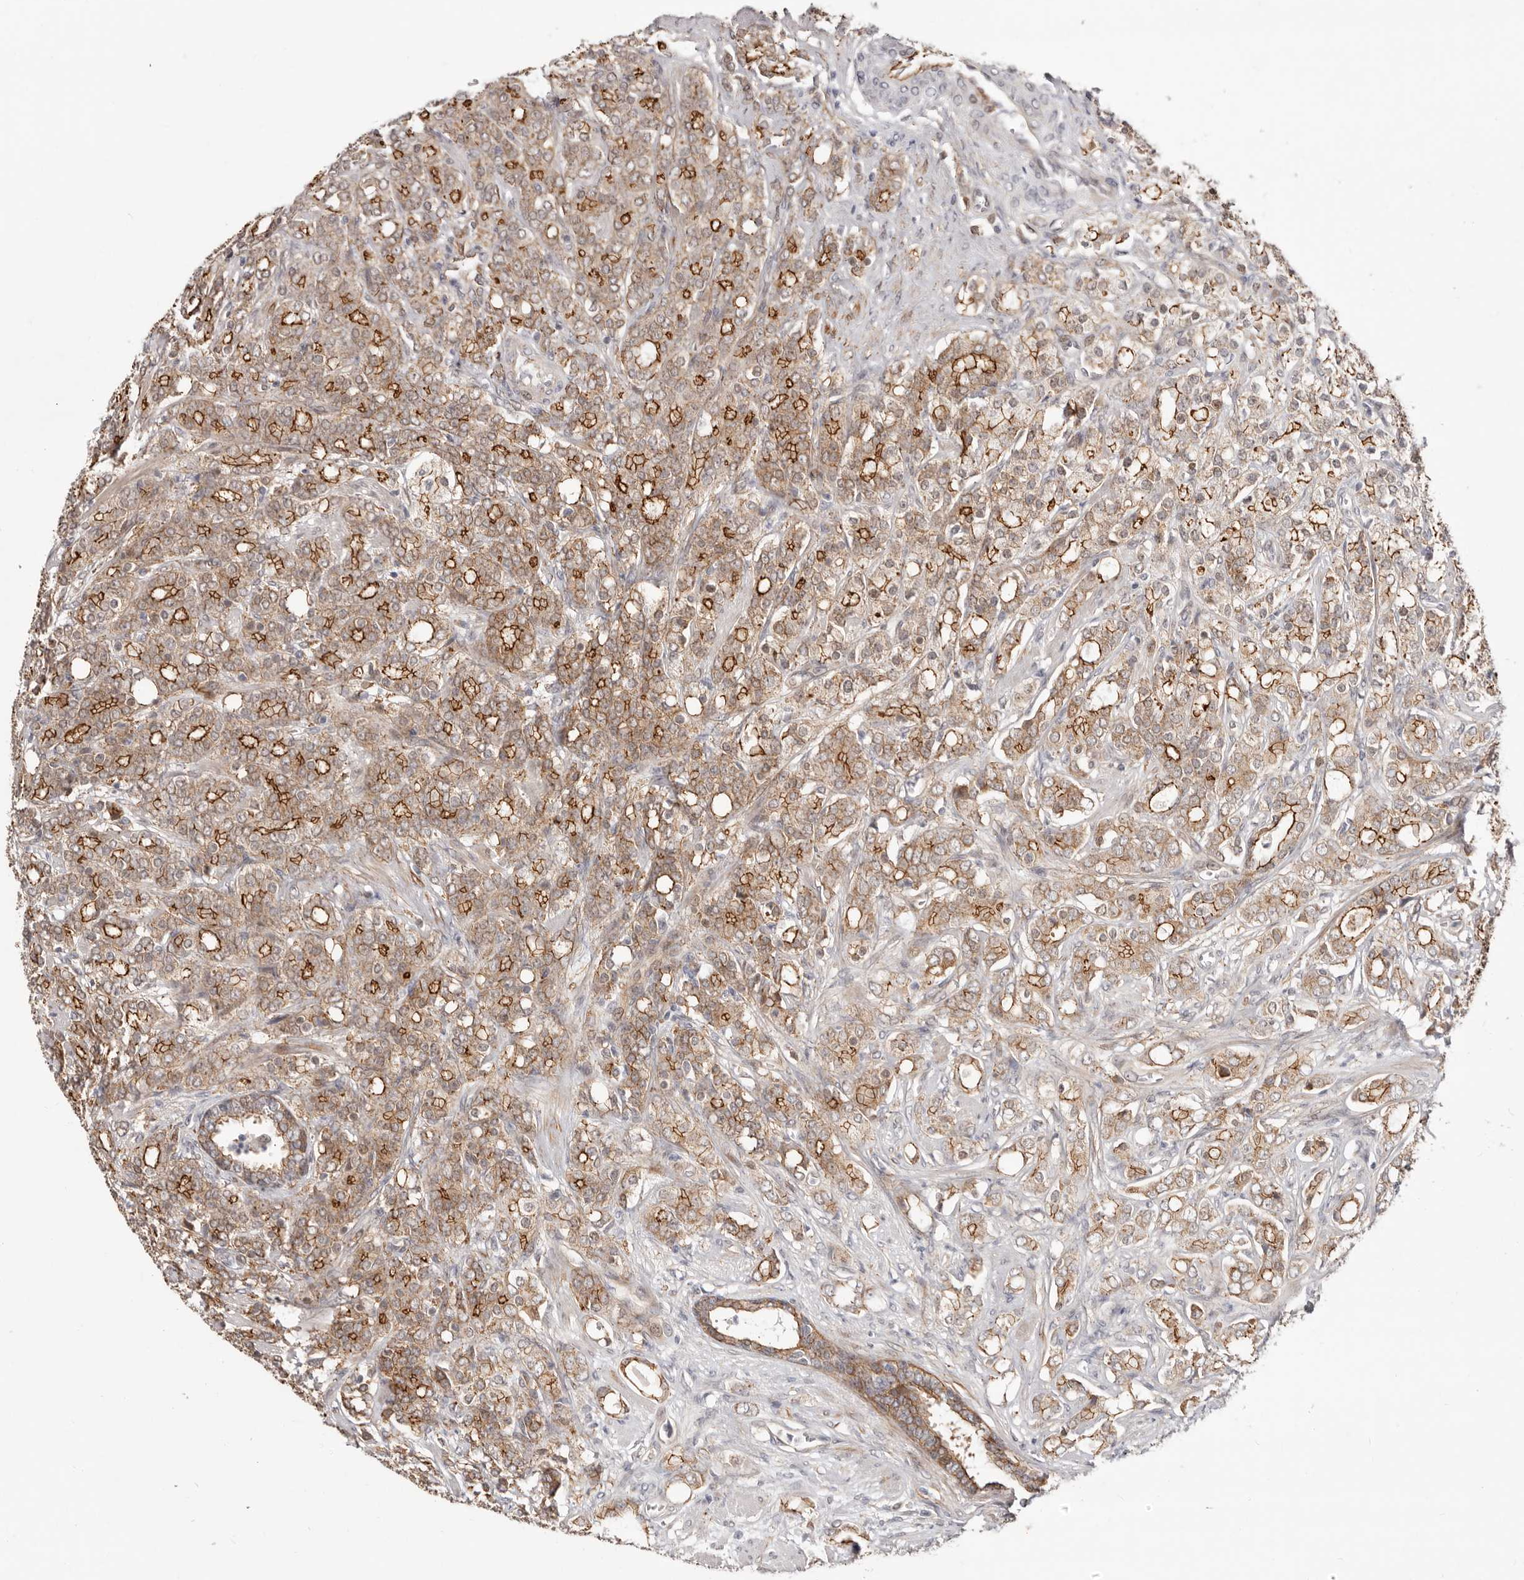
{"staining": {"intensity": "moderate", "quantity": ">75%", "location": "cytoplasmic/membranous"}, "tissue": "prostate cancer", "cell_type": "Tumor cells", "image_type": "cancer", "snomed": [{"axis": "morphology", "description": "Adenocarcinoma, High grade"}, {"axis": "topography", "description": "Prostate"}], "caption": "Protein staining by IHC displays moderate cytoplasmic/membranous positivity in about >75% of tumor cells in prostate adenocarcinoma (high-grade).", "gene": "SZT2", "patient": {"sex": "male", "age": 62}}